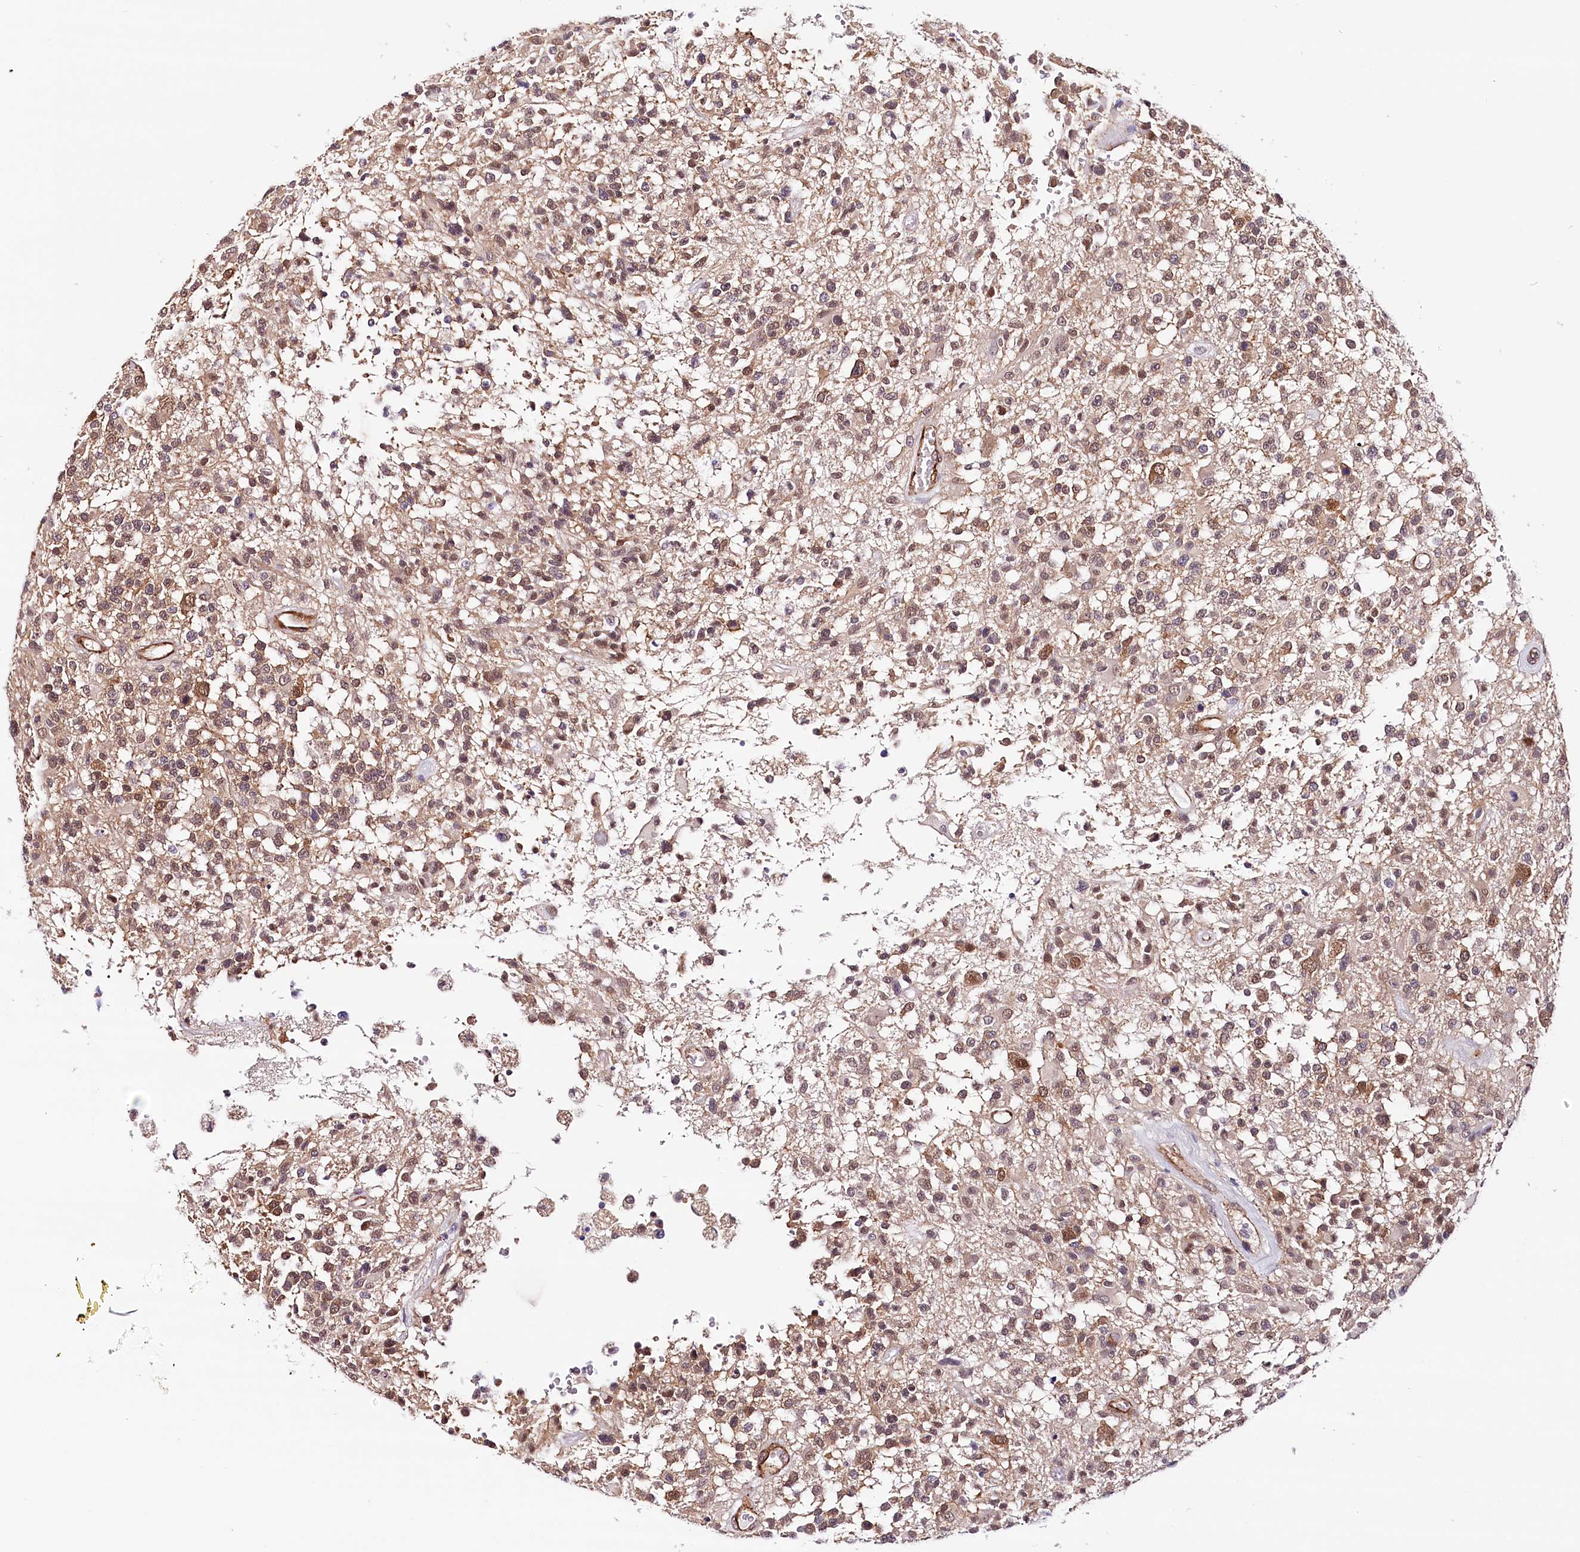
{"staining": {"intensity": "weak", "quantity": ">75%", "location": "nuclear"}, "tissue": "glioma", "cell_type": "Tumor cells", "image_type": "cancer", "snomed": [{"axis": "morphology", "description": "Glioma, malignant, High grade"}, {"axis": "morphology", "description": "Glioblastoma, NOS"}, {"axis": "topography", "description": "Brain"}], "caption": "High-magnification brightfield microscopy of glioma stained with DAB (3,3'-diaminobenzidine) (brown) and counterstained with hematoxylin (blue). tumor cells exhibit weak nuclear expression is appreciated in about>75% of cells.", "gene": "PPP2R5B", "patient": {"sex": "male", "age": 60}}